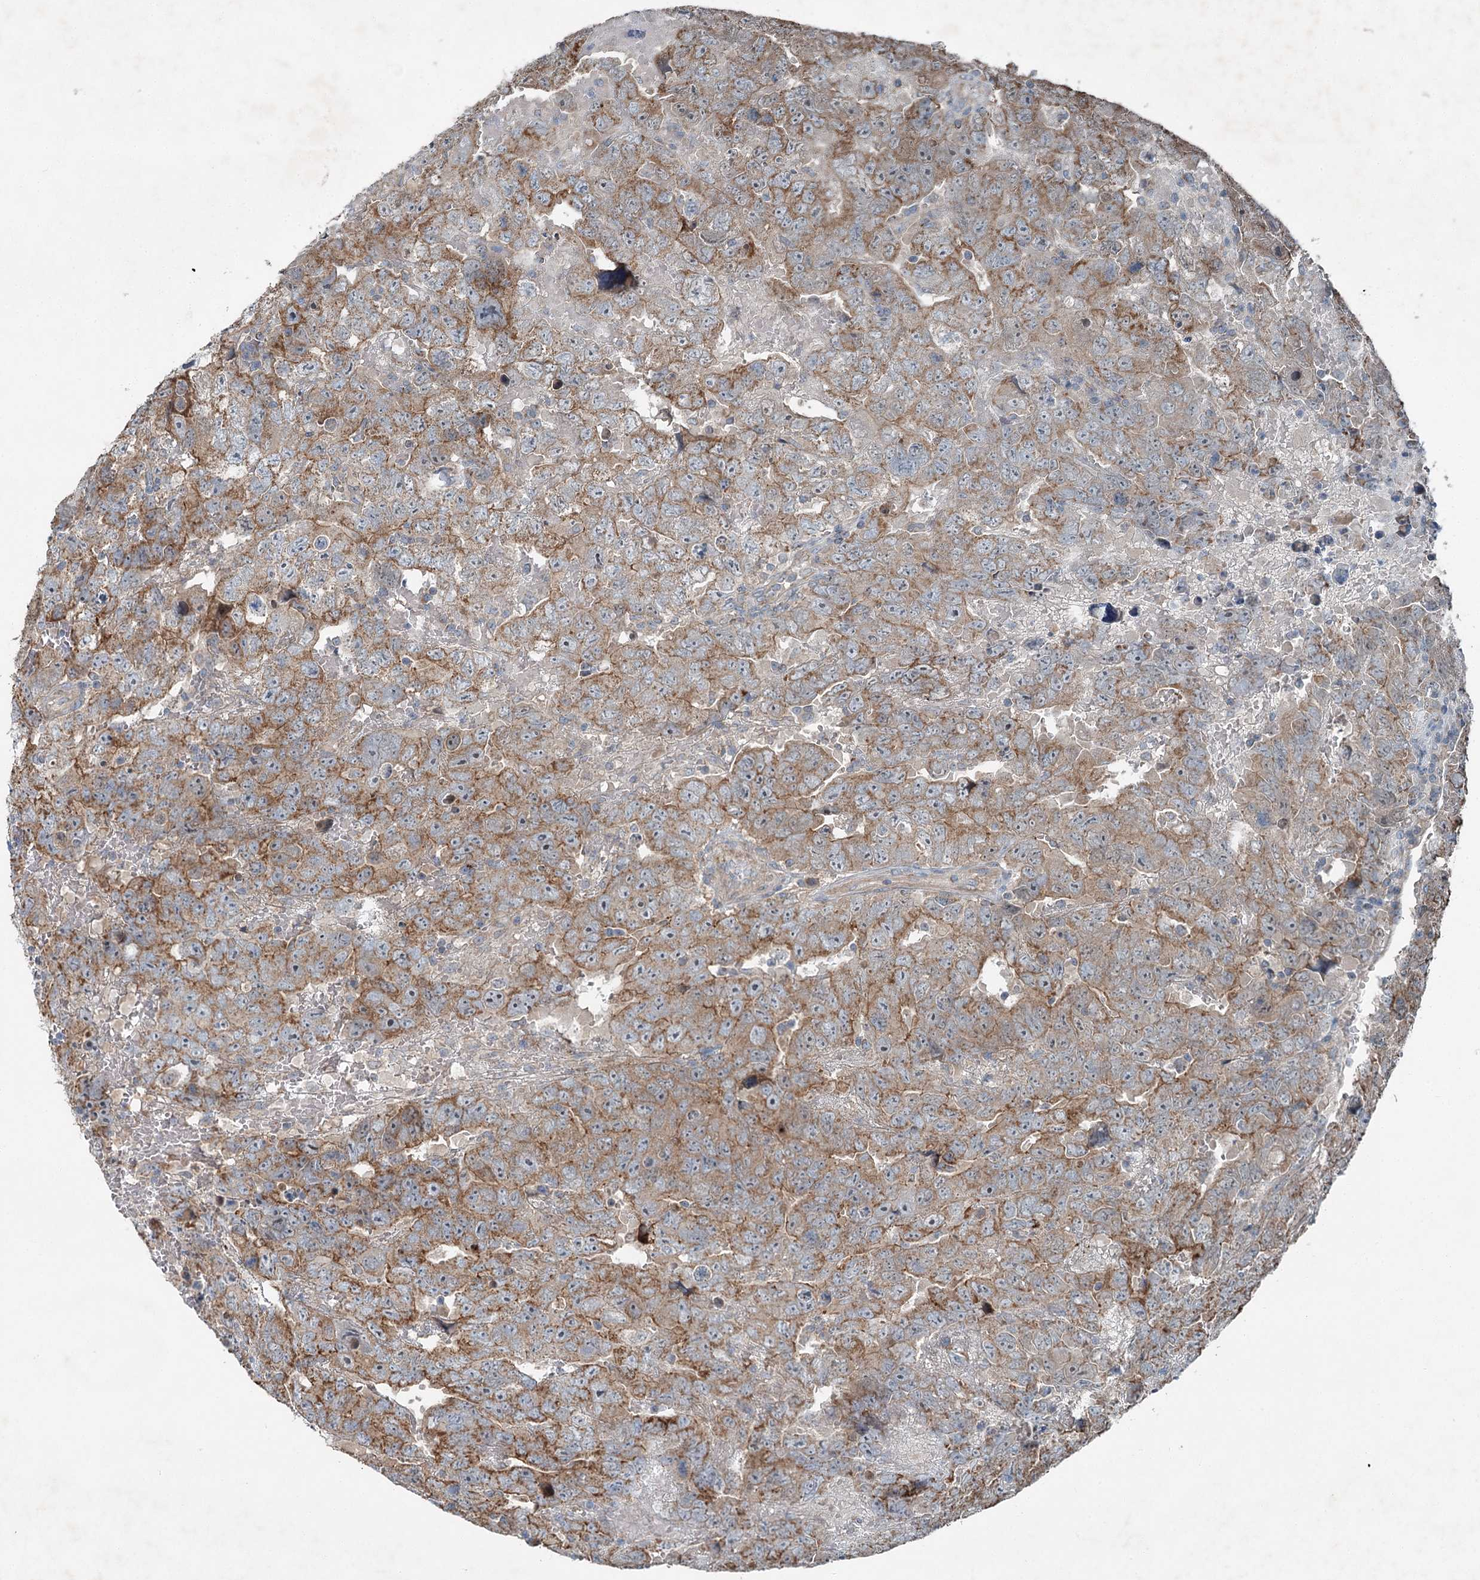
{"staining": {"intensity": "moderate", "quantity": ">75%", "location": "cytoplasmic/membranous"}, "tissue": "testis cancer", "cell_type": "Tumor cells", "image_type": "cancer", "snomed": [{"axis": "morphology", "description": "Carcinoma, Embryonal, NOS"}, {"axis": "topography", "description": "Testis"}], "caption": "Protein staining of testis cancer tissue demonstrates moderate cytoplasmic/membranous positivity in about >75% of tumor cells.", "gene": "CHCHD5", "patient": {"sex": "male", "age": 45}}